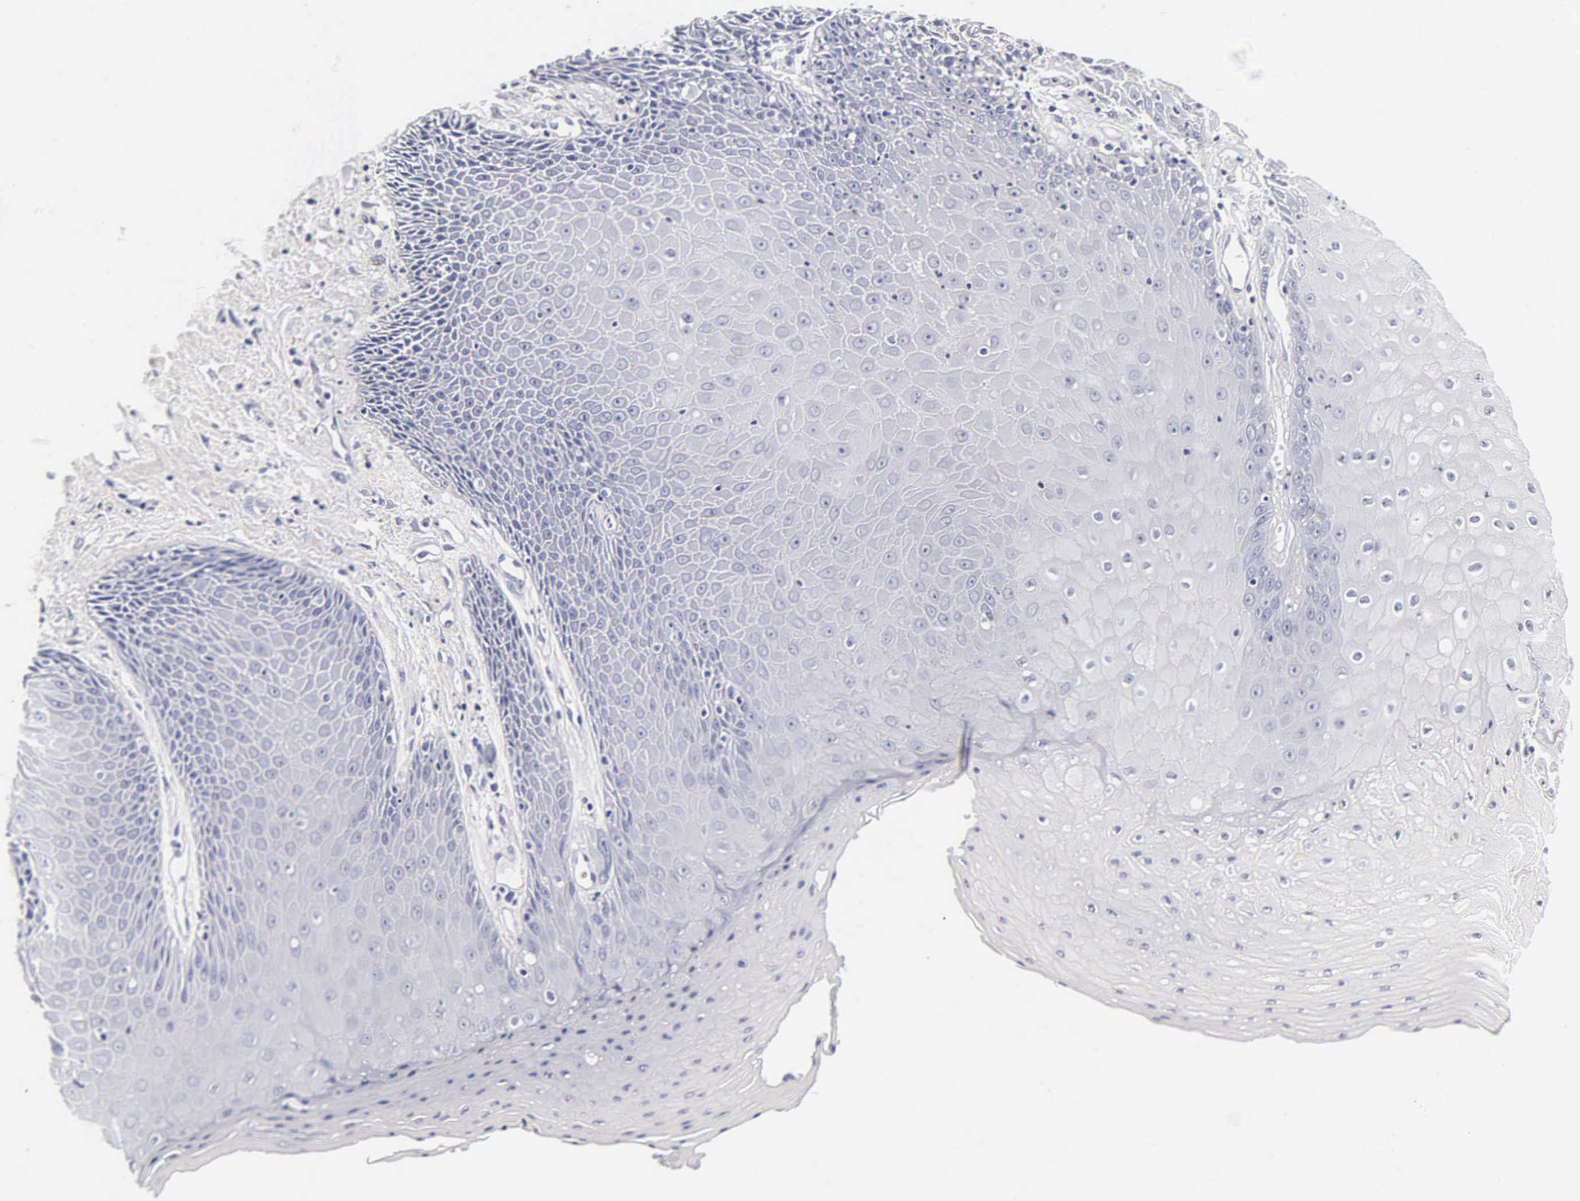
{"staining": {"intensity": "negative", "quantity": "none", "location": "none"}, "tissue": "skin", "cell_type": "Epidermal cells", "image_type": "normal", "snomed": [{"axis": "morphology", "description": "Normal tissue, NOS"}, {"axis": "topography", "description": "Skin"}, {"axis": "topography", "description": "Anal"}], "caption": "An IHC image of unremarkable skin is shown. There is no staining in epidermal cells of skin.", "gene": "ACP3", "patient": {"sex": "male", "age": 61}}